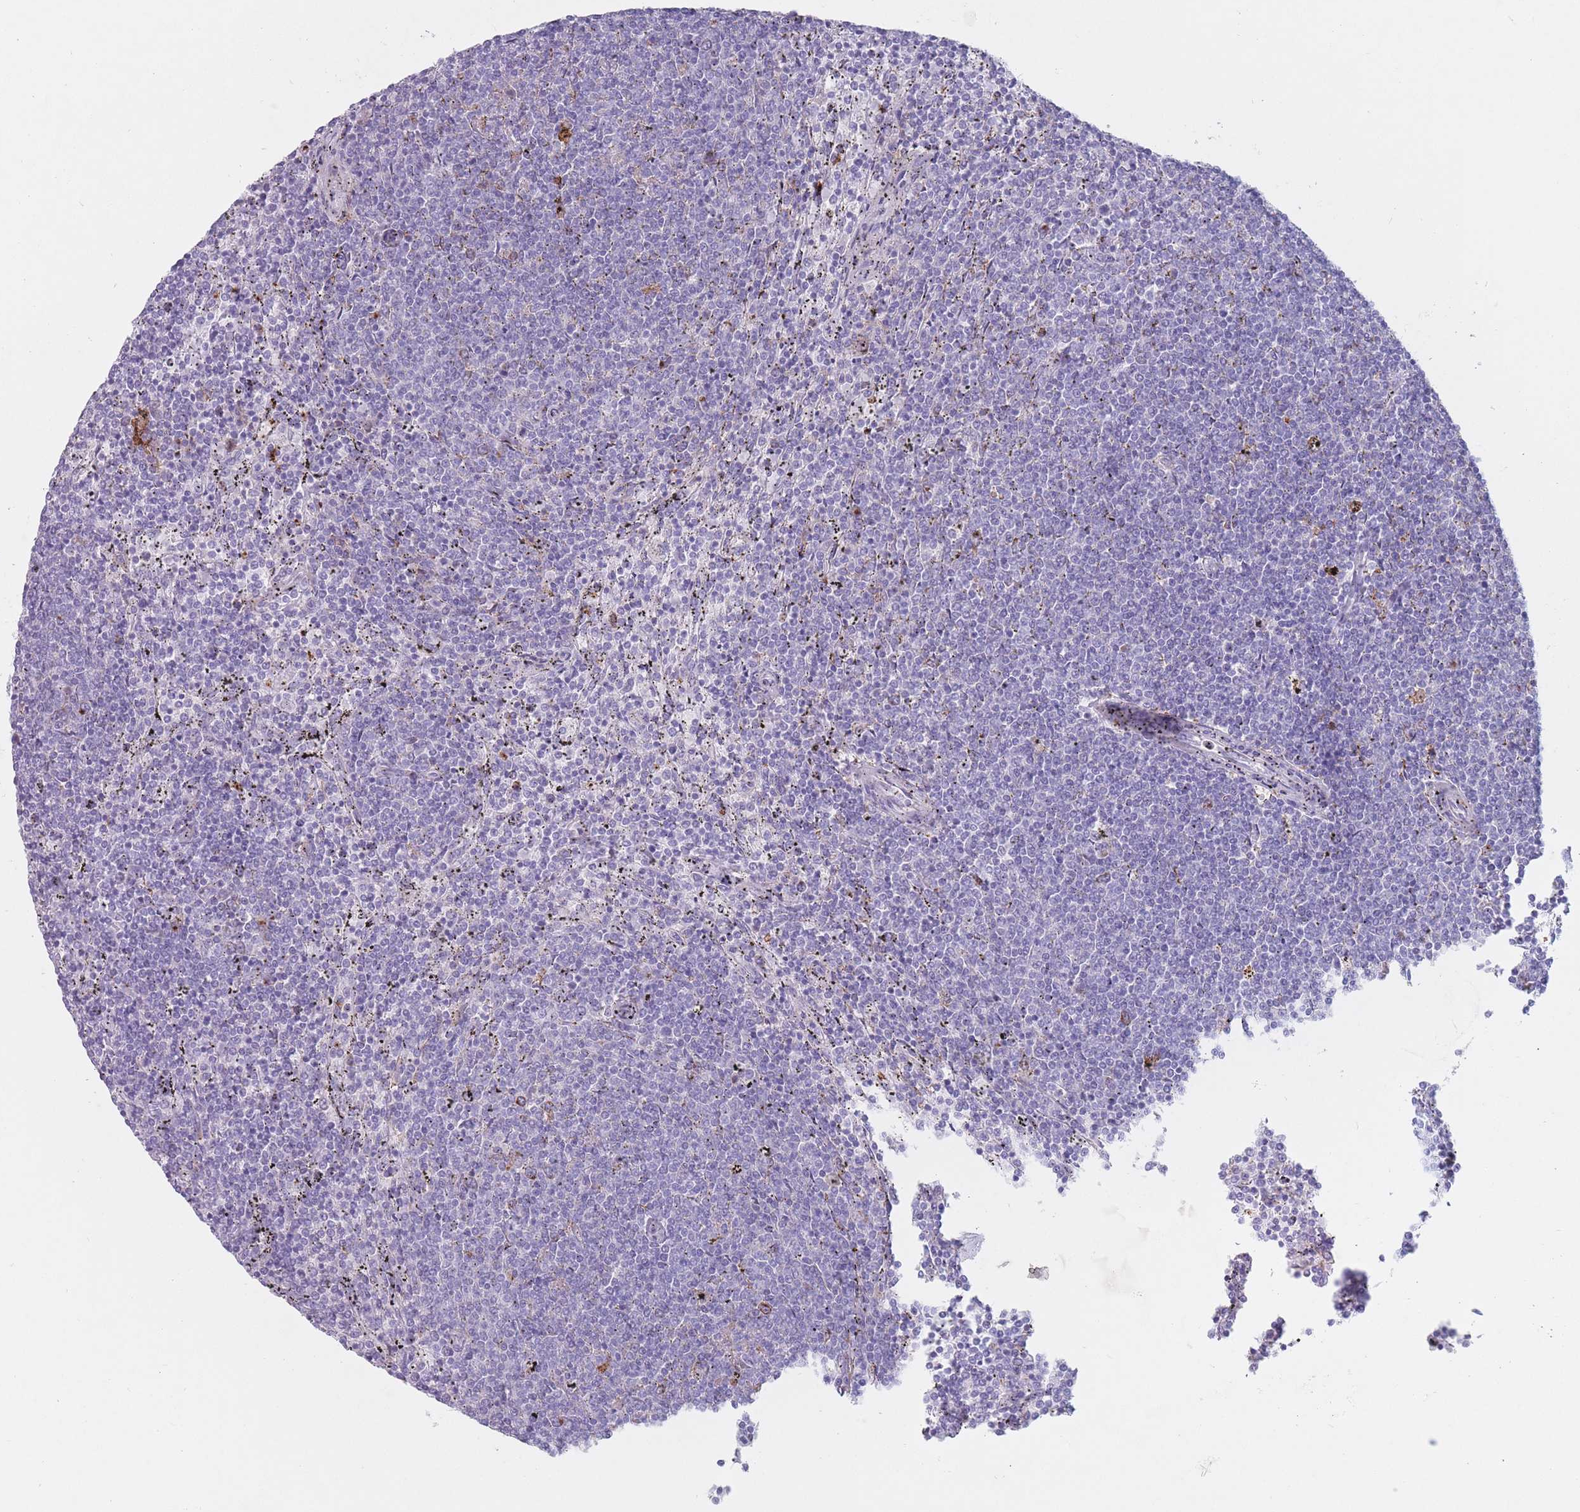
{"staining": {"intensity": "negative", "quantity": "none", "location": "none"}, "tissue": "lymphoma", "cell_type": "Tumor cells", "image_type": "cancer", "snomed": [{"axis": "morphology", "description": "Malignant lymphoma, non-Hodgkin's type, Low grade"}, {"axis": "topography", "description": "Spleen"}], "caption": "This is an immunohistochemistry (IHC) image of human lymphoma. There is no expression in tumor cells.", "gene": "ST3GAL5", "patient": {"sex": "female", "age": 50}}